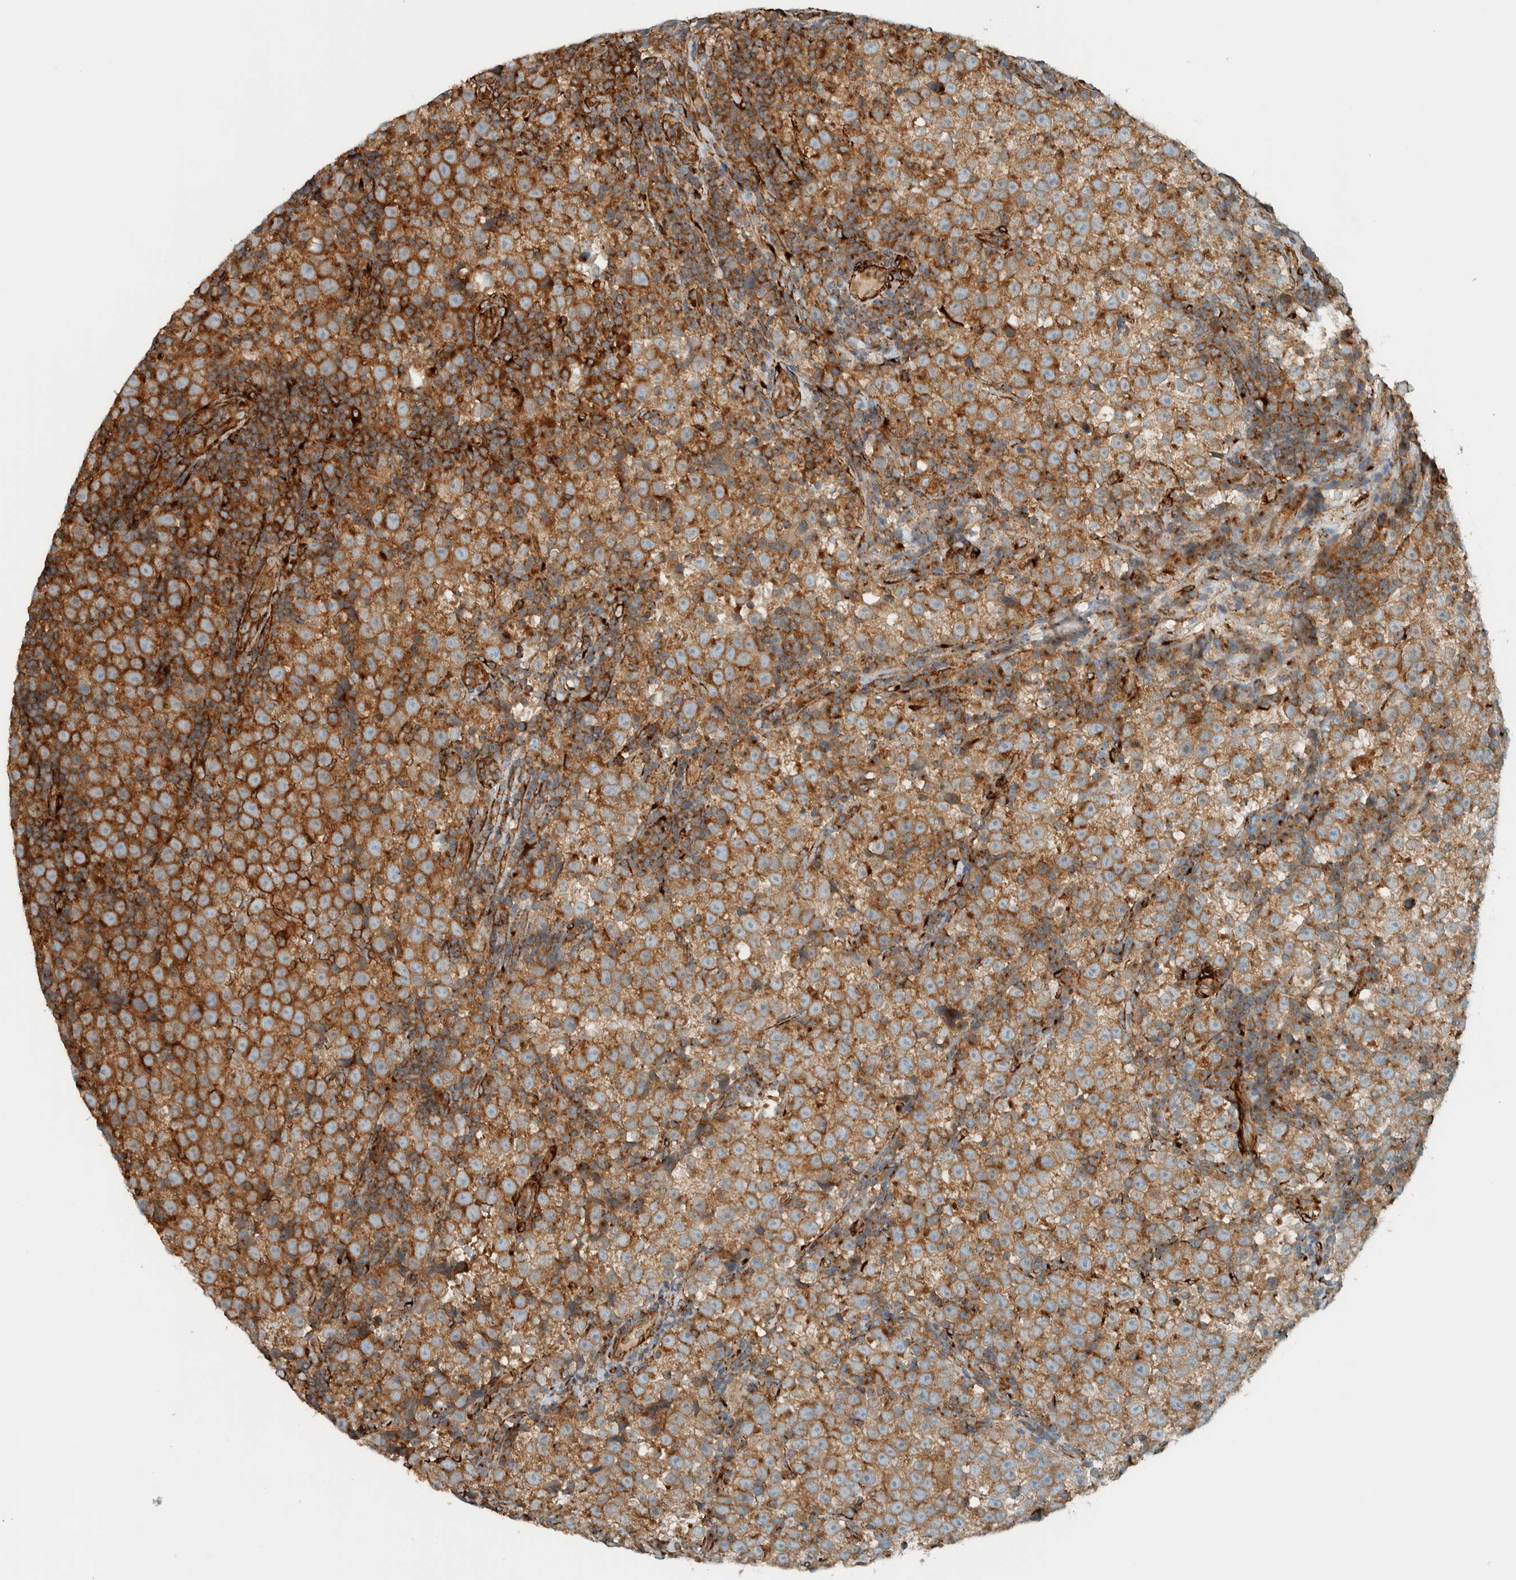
{"staining": {"intensity": "strong", "quantity": "25%-75%", "location": "cytoplasmic/membranous"}, "tissue": "testis cancer", "cell_type": "Tumor cells", "image_type": "cancer", "snomed": [{"axis": "morphology", "description": "Normal tissue, NOS"}, {"axis": "morphology", "description": "Seminoma, NOS"}, {"axis": "topography", "description": "Testis"}], "caption": "Immunohistochemistry micrograph of testis cancer stained for a protein (brown), which exhibits high levels of strong cytoplasmic/membranous staining in approximately 25%-75% of tumor cells.", "gene": "EXOC7", "patient": {"sex": "male", "age": 43}}